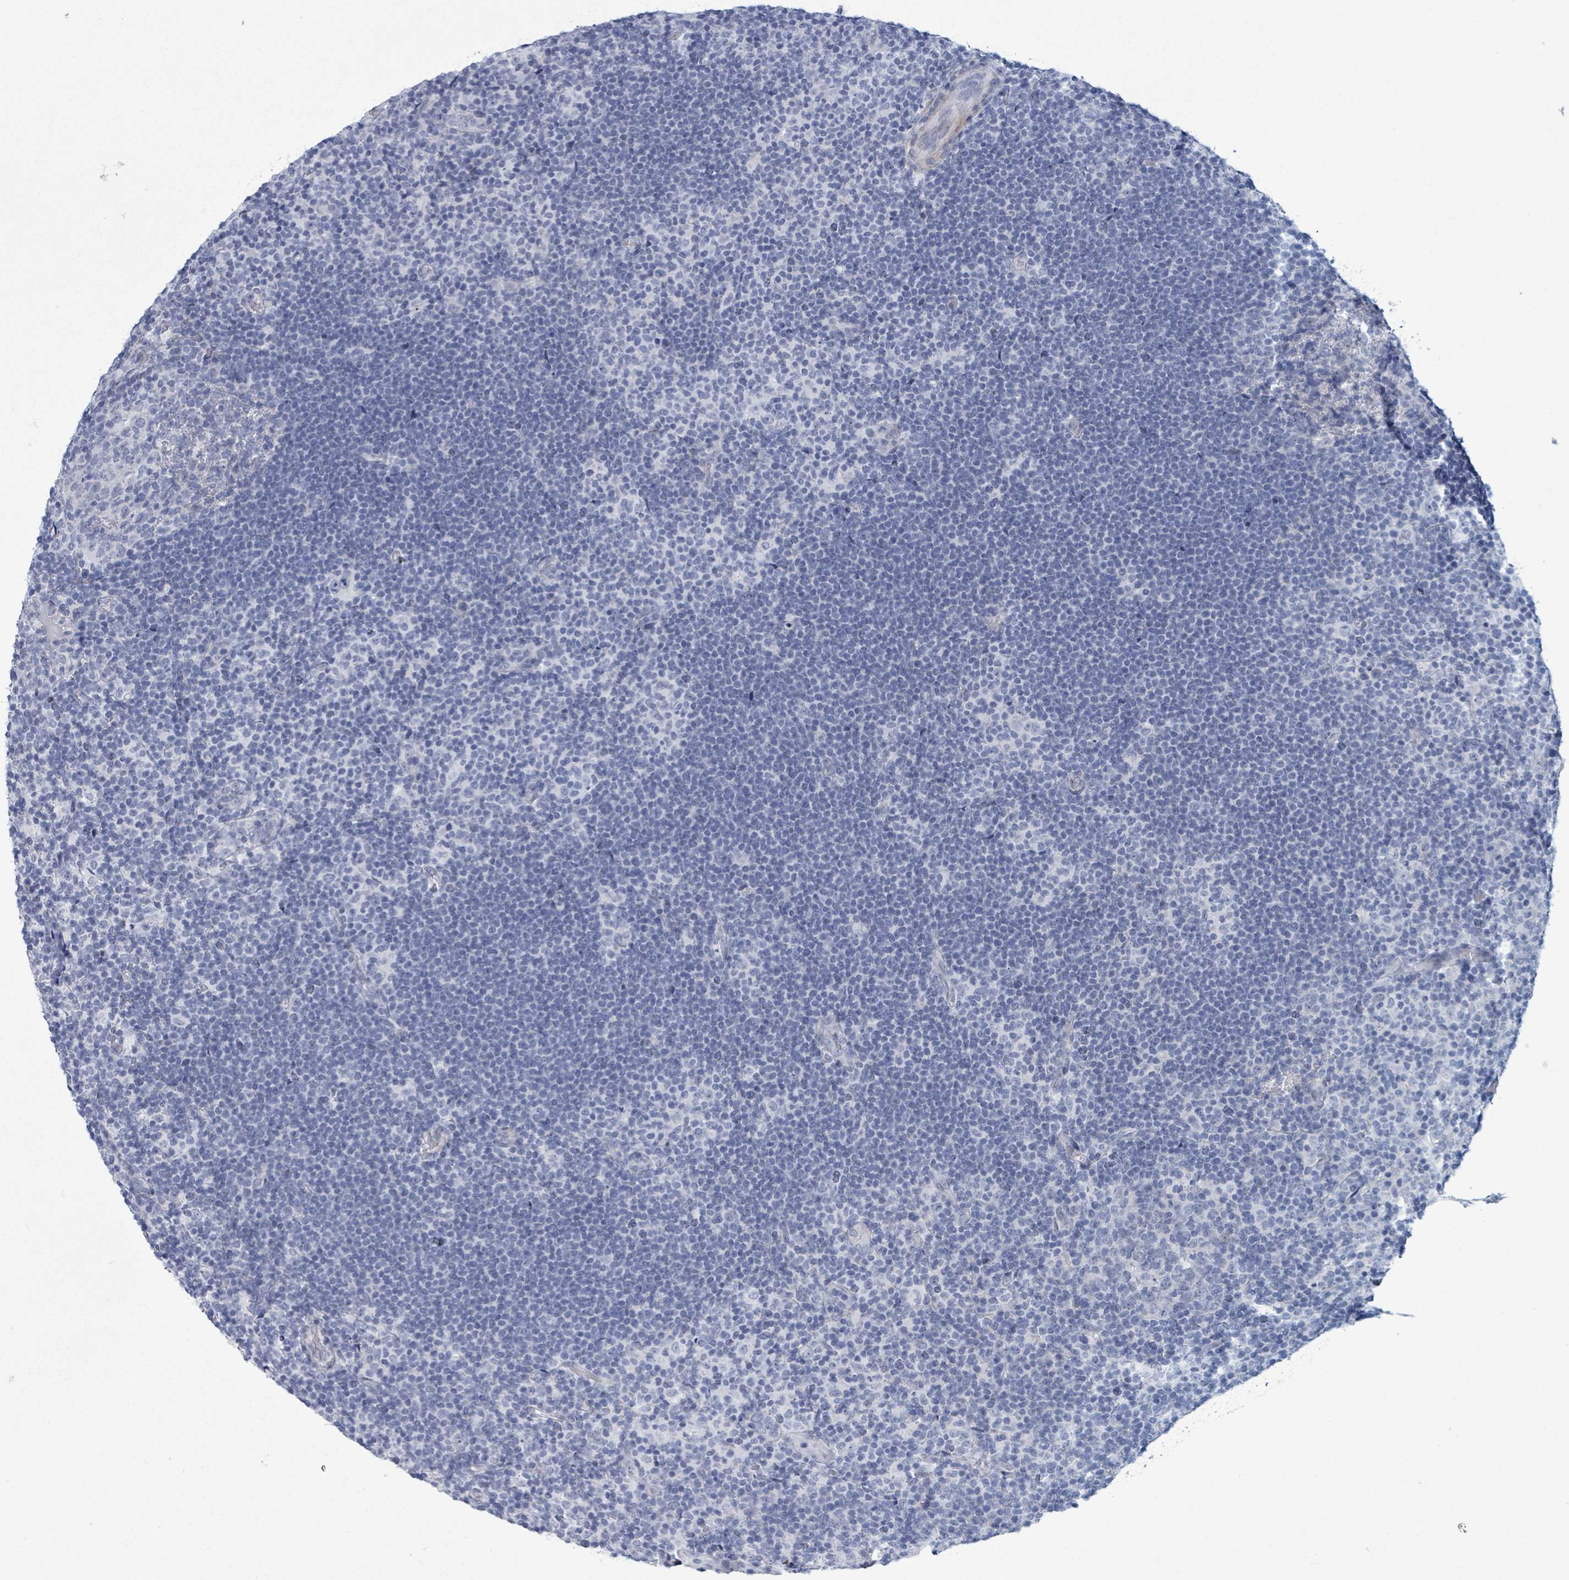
{"staining": {"intensity": "negative", "quantity": "none", "location": "none"}, "tissue": "lymphoma", "cell_type": "Tumor cells", "image_type": "cancer", "snomed": [{"axis": "morphology", "description": "Hodgkin's disease, NOS"}, {"axis": "topography", "description": "Lymph node"}], "caption": "A high-resolution image shows immunohistochemistry (IHC) staining of Hodgkin's disease, which exhibits no significant expression in tumor cells. (Immunohistochemistry, brightfield microscopy, high magnification).", "gene": "ZNF771", "patient": {"sex": "female", "age": 57}}